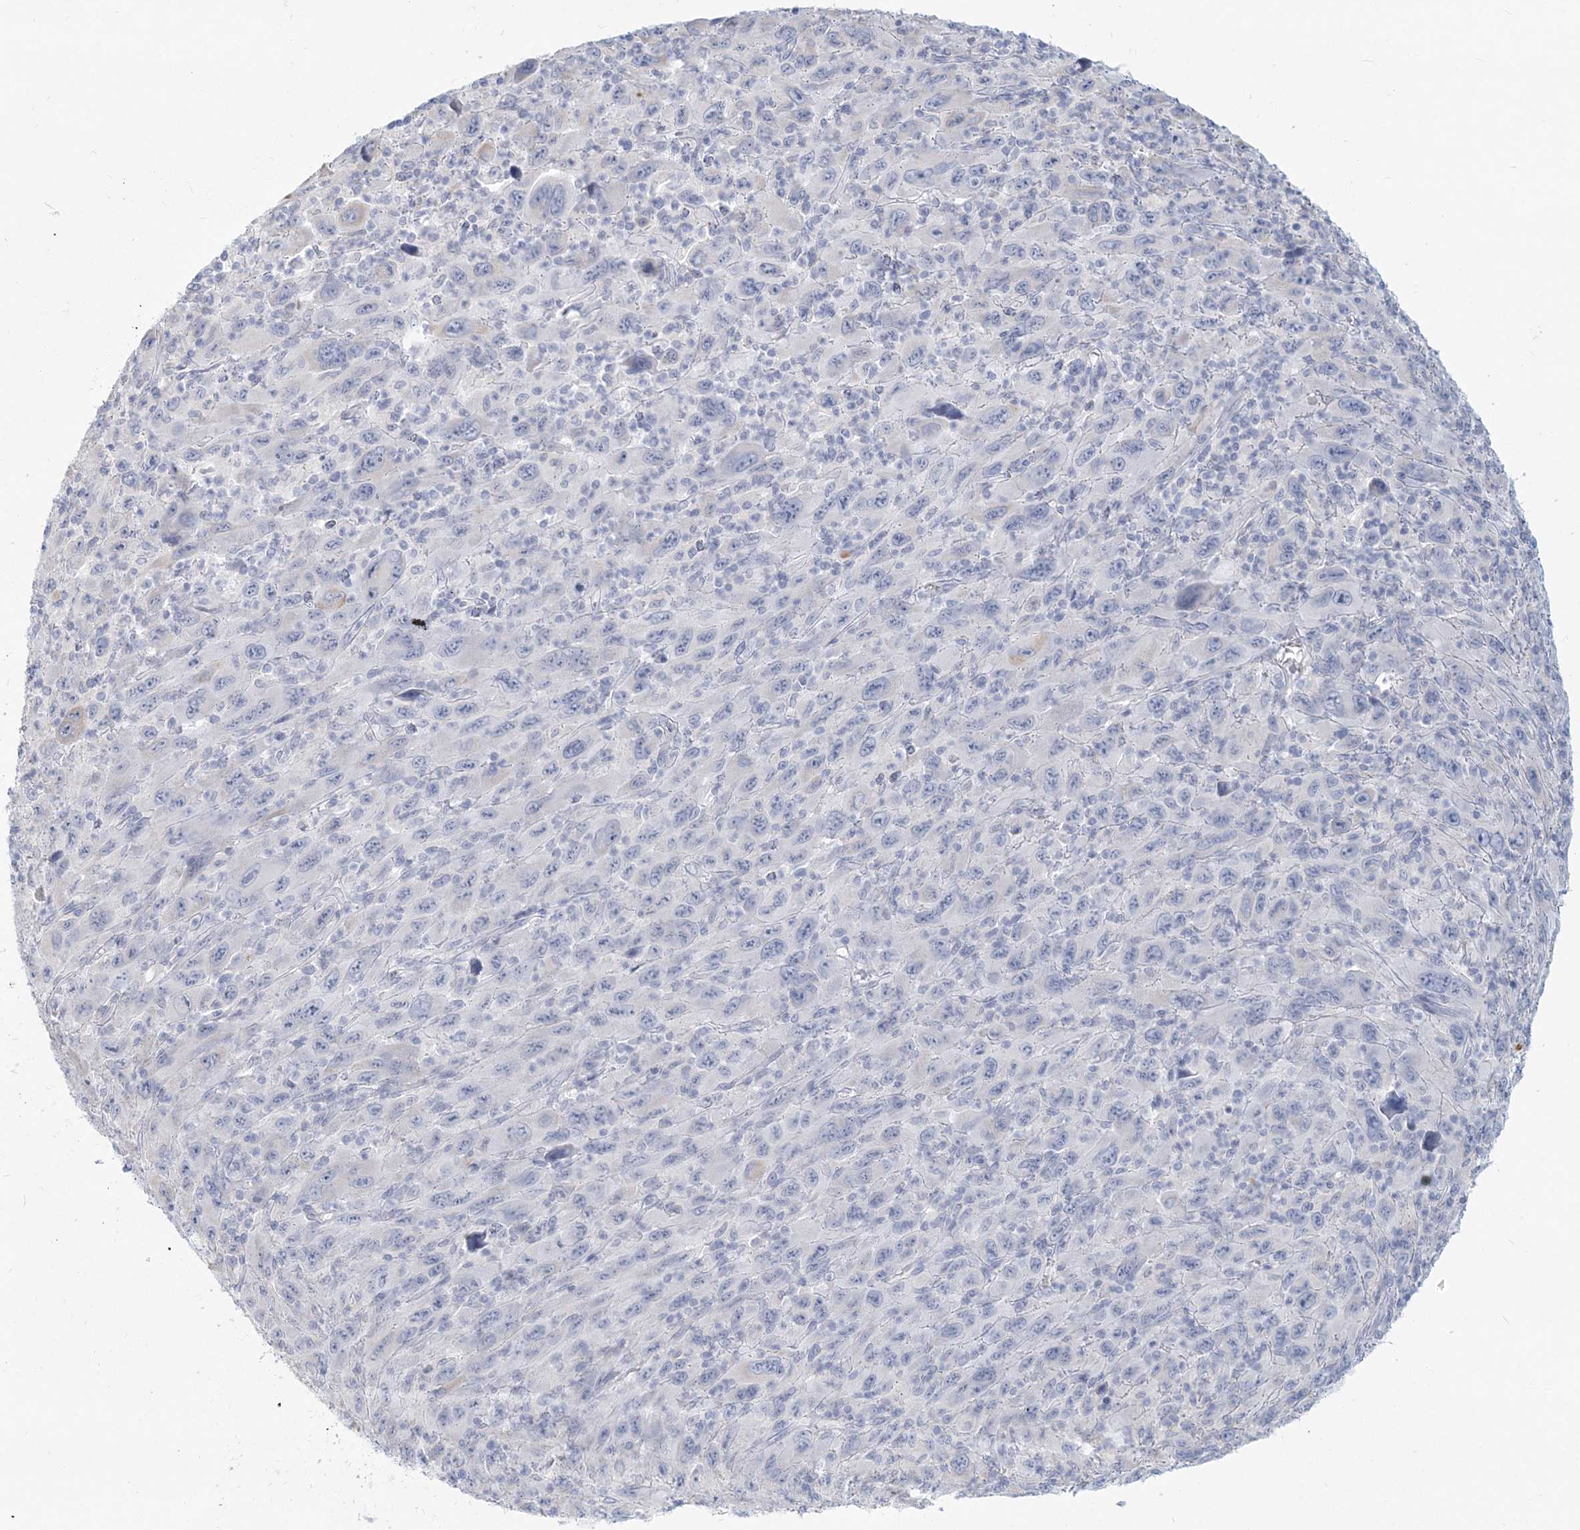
{"staining": {"intensity": "negative", "quantity": "none", "location": "none"}, "tissue": "melanoma", "cell_type": "Tumor cells", "image_type": "cancer", "snomed": [{"axis": "morphology", "description": "Malignant melanoma, Metastatic site"}, {"axis": "topography", "description": "Skin"}], "caption": "This is an IHC image of human melanoma. There is no positivity in tumor cells.", "gene": "CSN1S1", "patient": {"sex": "female", "age": 56}}